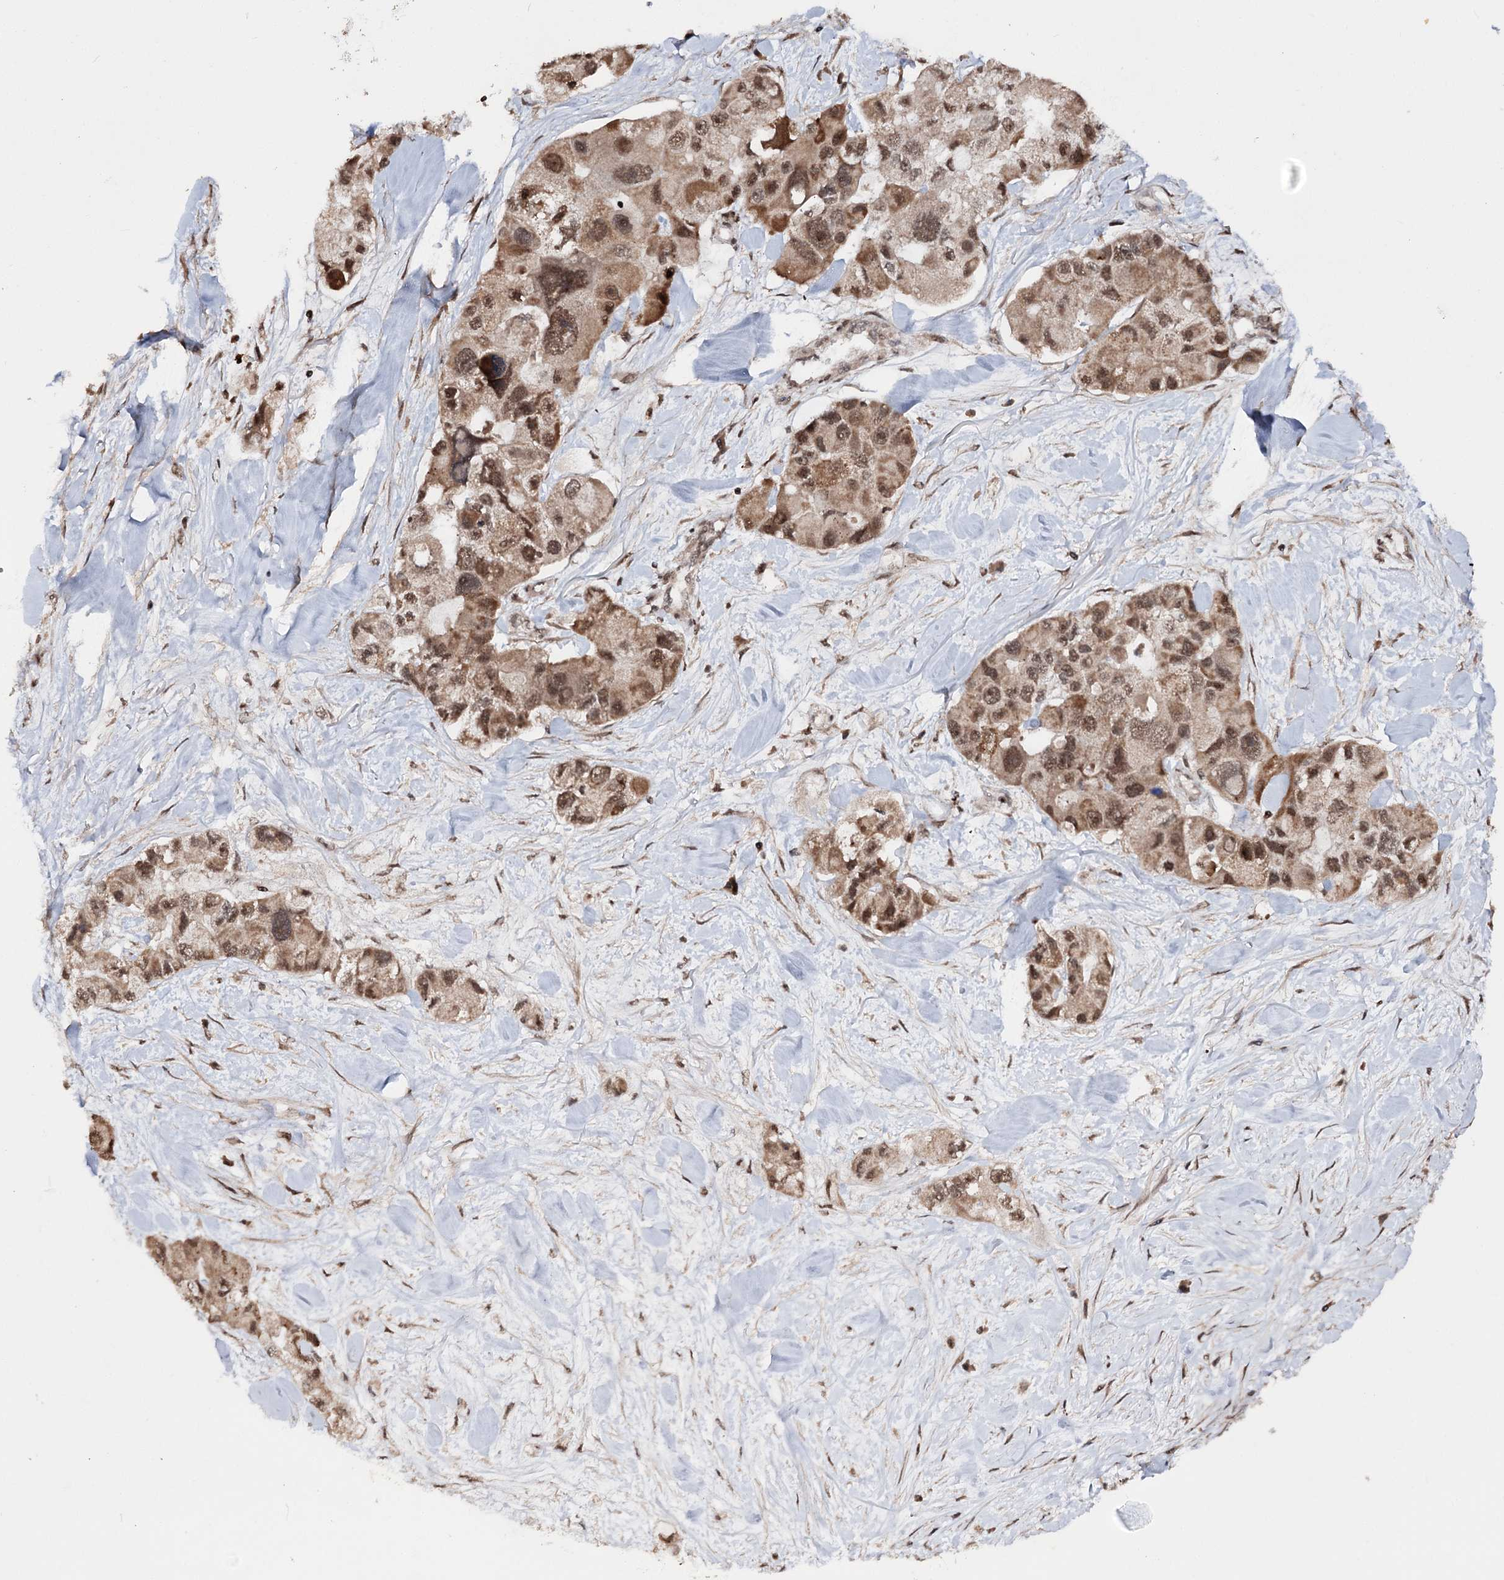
{"staining": {"intensity": "strong", "quantity": ">75%", "location": "cytoplasmic/membranous,nuclear"}, "tissue": "lung cancer", "cell_type": "Tumor cells", "image_type": "cancer", "snomed": [{"axis": "morphology", "description": "Adenocarcinoma, NOS"}, {"axis": "topography", "description": "Lung"}], "caption": "A high amount of strong cytoplasmic/membranous and nuclear staining is identified in approximately >75% of tumor cells in adenocarcinoma (lung) tissue.", "gene": "FAM53B", "patient": {"sex": "female", "age": 54}}